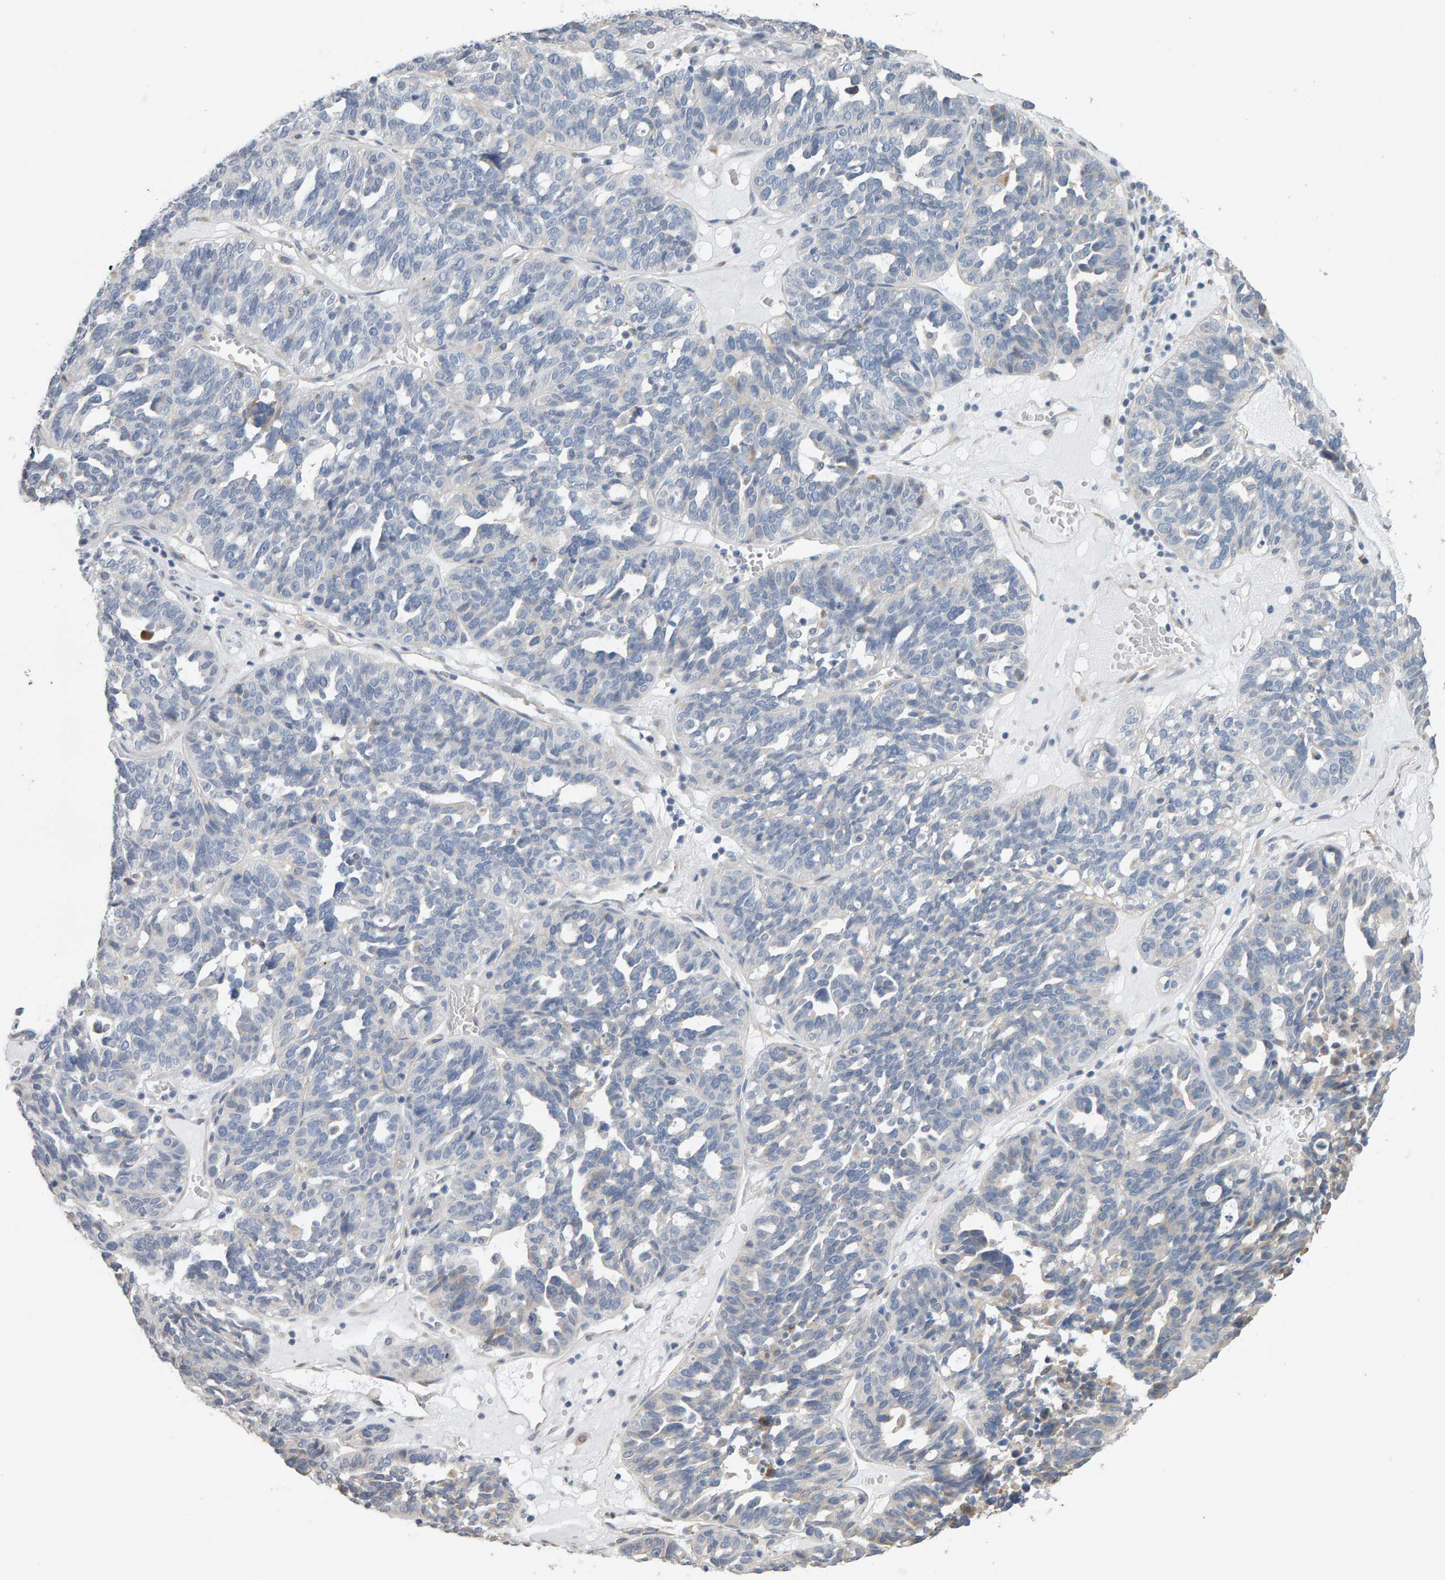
{"staining": {"intensity": "negative", "quantity": "none", "location": "none"}, "tissue": "ovarian cancer", "cell_type": "Tumor cells", "image_type": "cancer", "snomed": [{"axis": "morphology", "description": "Cystadenocarcinoma, serous, NOS"}, {"axis": "topography", "description": "Ovary"}], "caption": "This is an IHC image of ovarian cancer (serous cystadenocarcinoma). There is no staining in tumor cells.", "gene": "ADHFE1", "patient": {"sex": "female", "age": 59}}